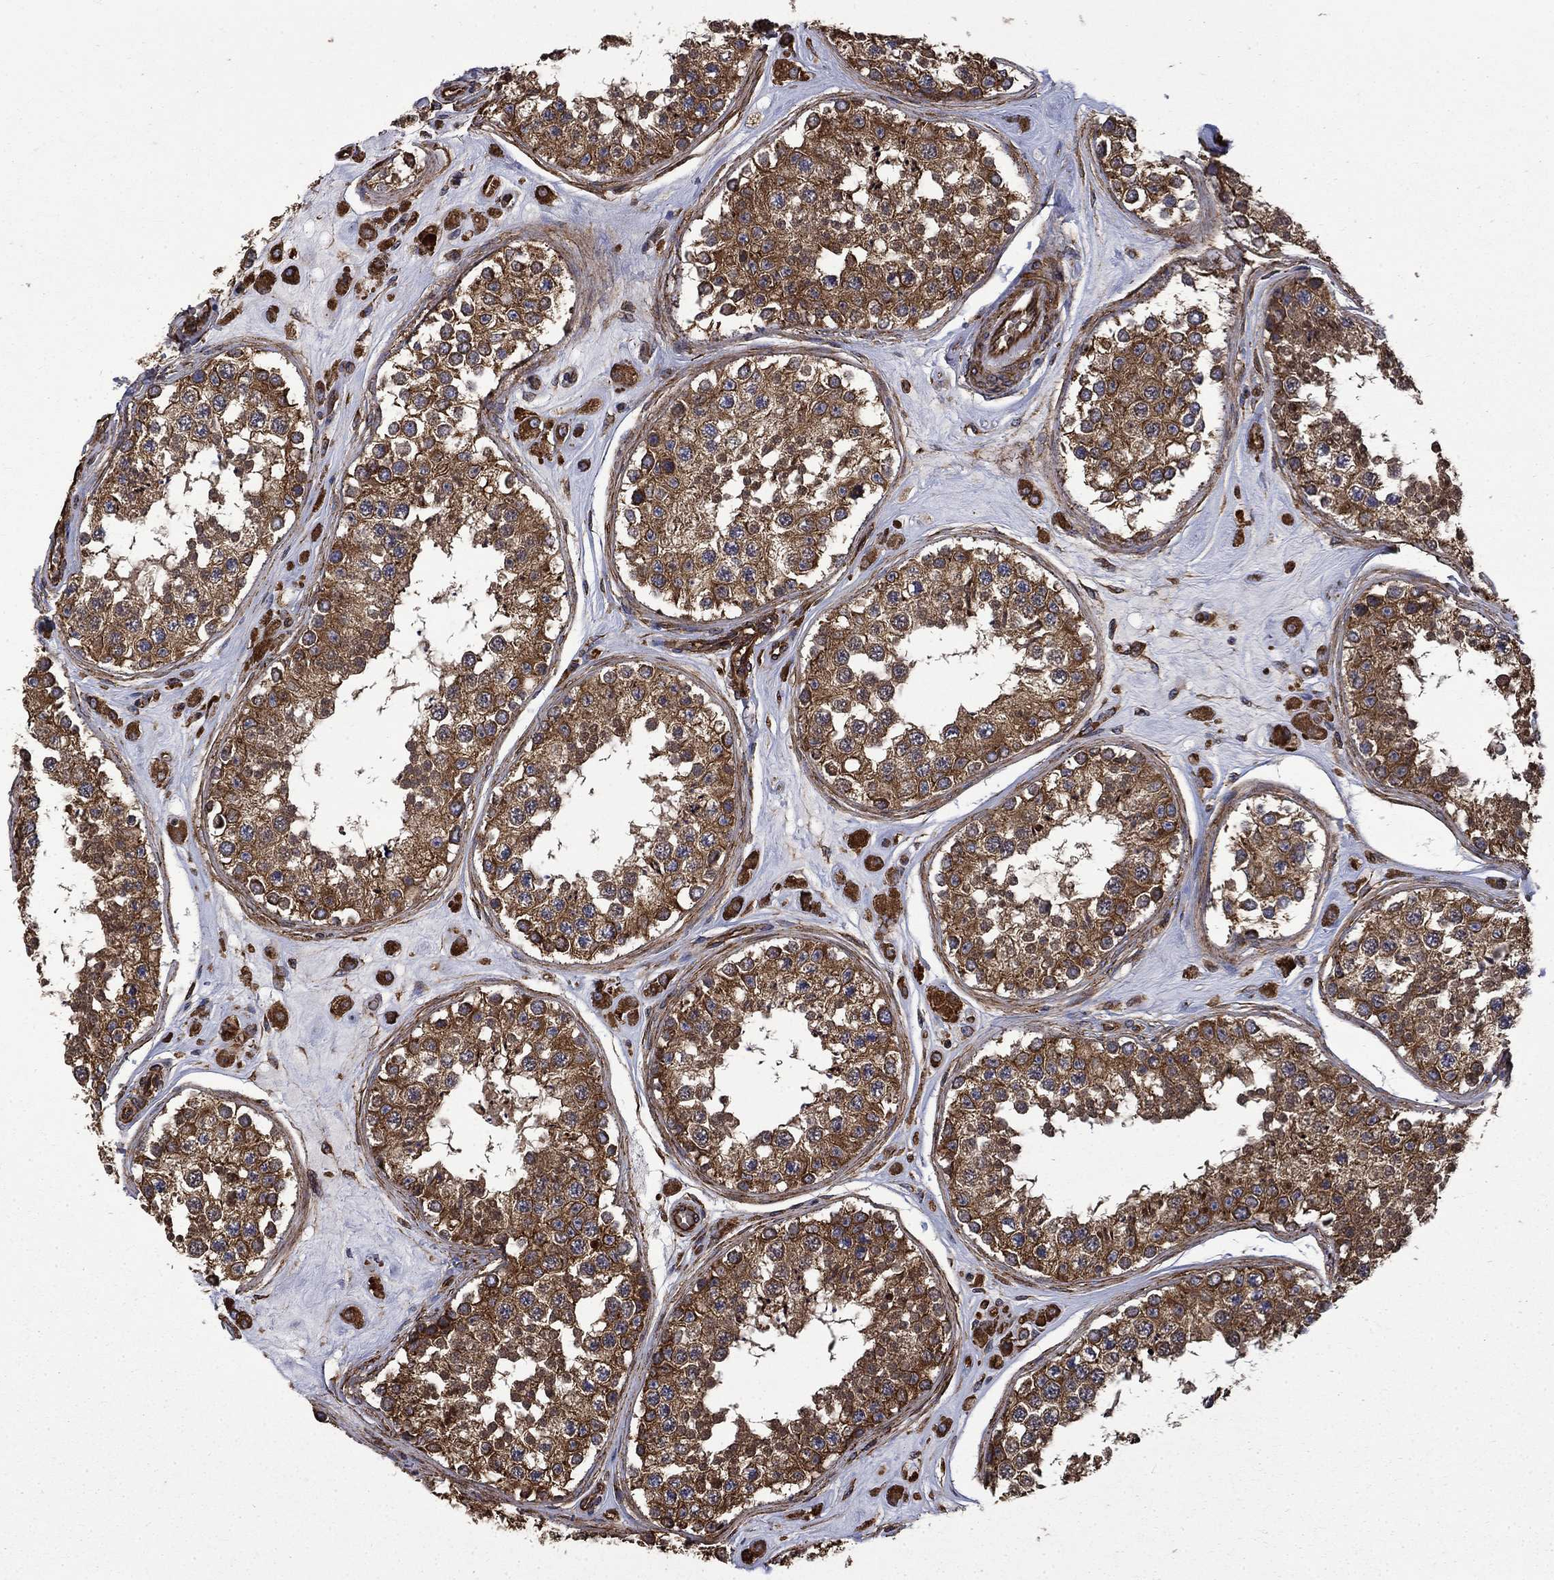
{"staining": {"intensity": "strong", "quantity": "25%-75%", "location": "cytoplasmic/membranous,nuclear"}, "tissue": "testis", "cell_type": "Cells in seminiferous ducts", "image_type": "normal", "snomed": [{"axis": "morphology", "description": "Normal tissue, NOS"}, {"axis": "topography", "description": "Testis"}], "caption": "An immunohistochemistry histopathology image of normal tissue is shown. Protein staining in brown labels strong cytoplasmic/membranous,nuclear positivity in testis within cells in seminiferous ducts.", "gene": "CUTC", "patient": {"sex": "male", "age": 25}}